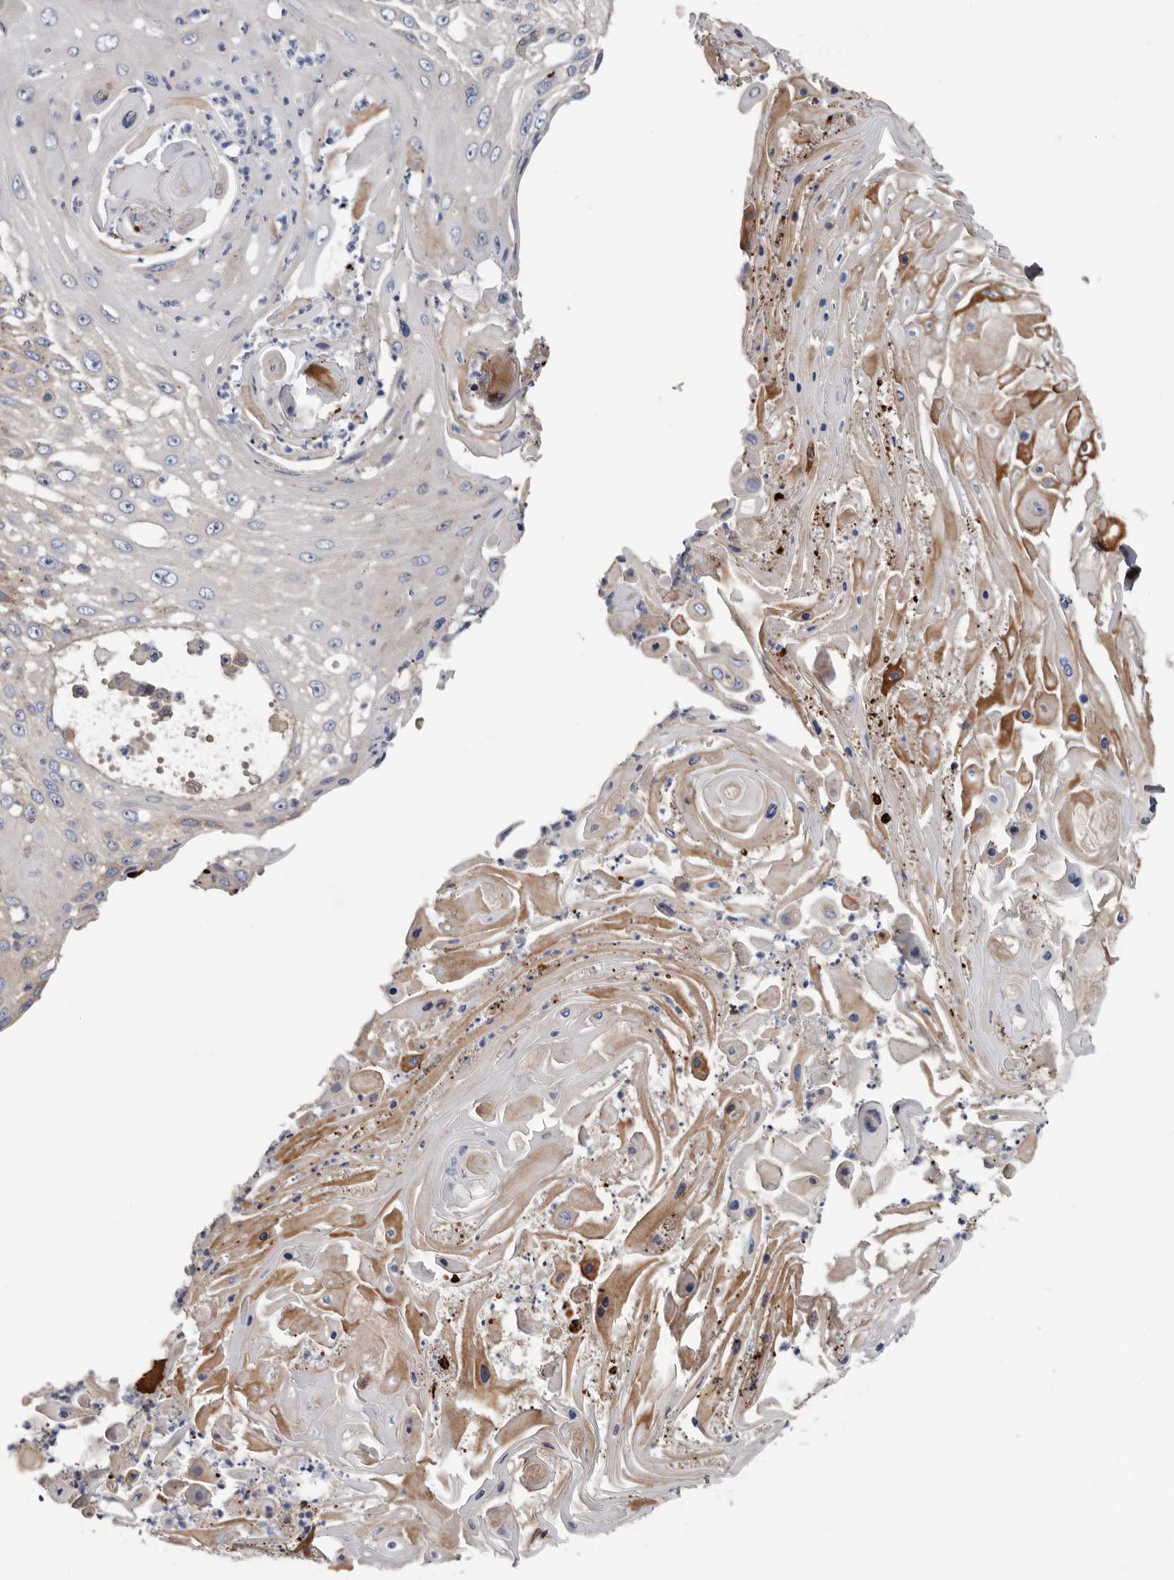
{"staining": {"intensity": "weak", "quantity": "25%-75%", "location": "cytoplasmic/membranous"}, "tissue": "skin cancer", "cell_type": "Tumor cells", "image_type": "cancer", "snomed": [{"axis": "morphology", "description": "Squamous cell carcinoma, NOS"}, {"axis": "topography", "description": "Skin"}], "caption": "Weak cytoplasmic/membranous protein staining is seen in approximately 25%-75% of tumor cells in skin squamous cell carcinoma.", "gene": "LUZP1", "patient": {"sex": "female", "age": 44}}